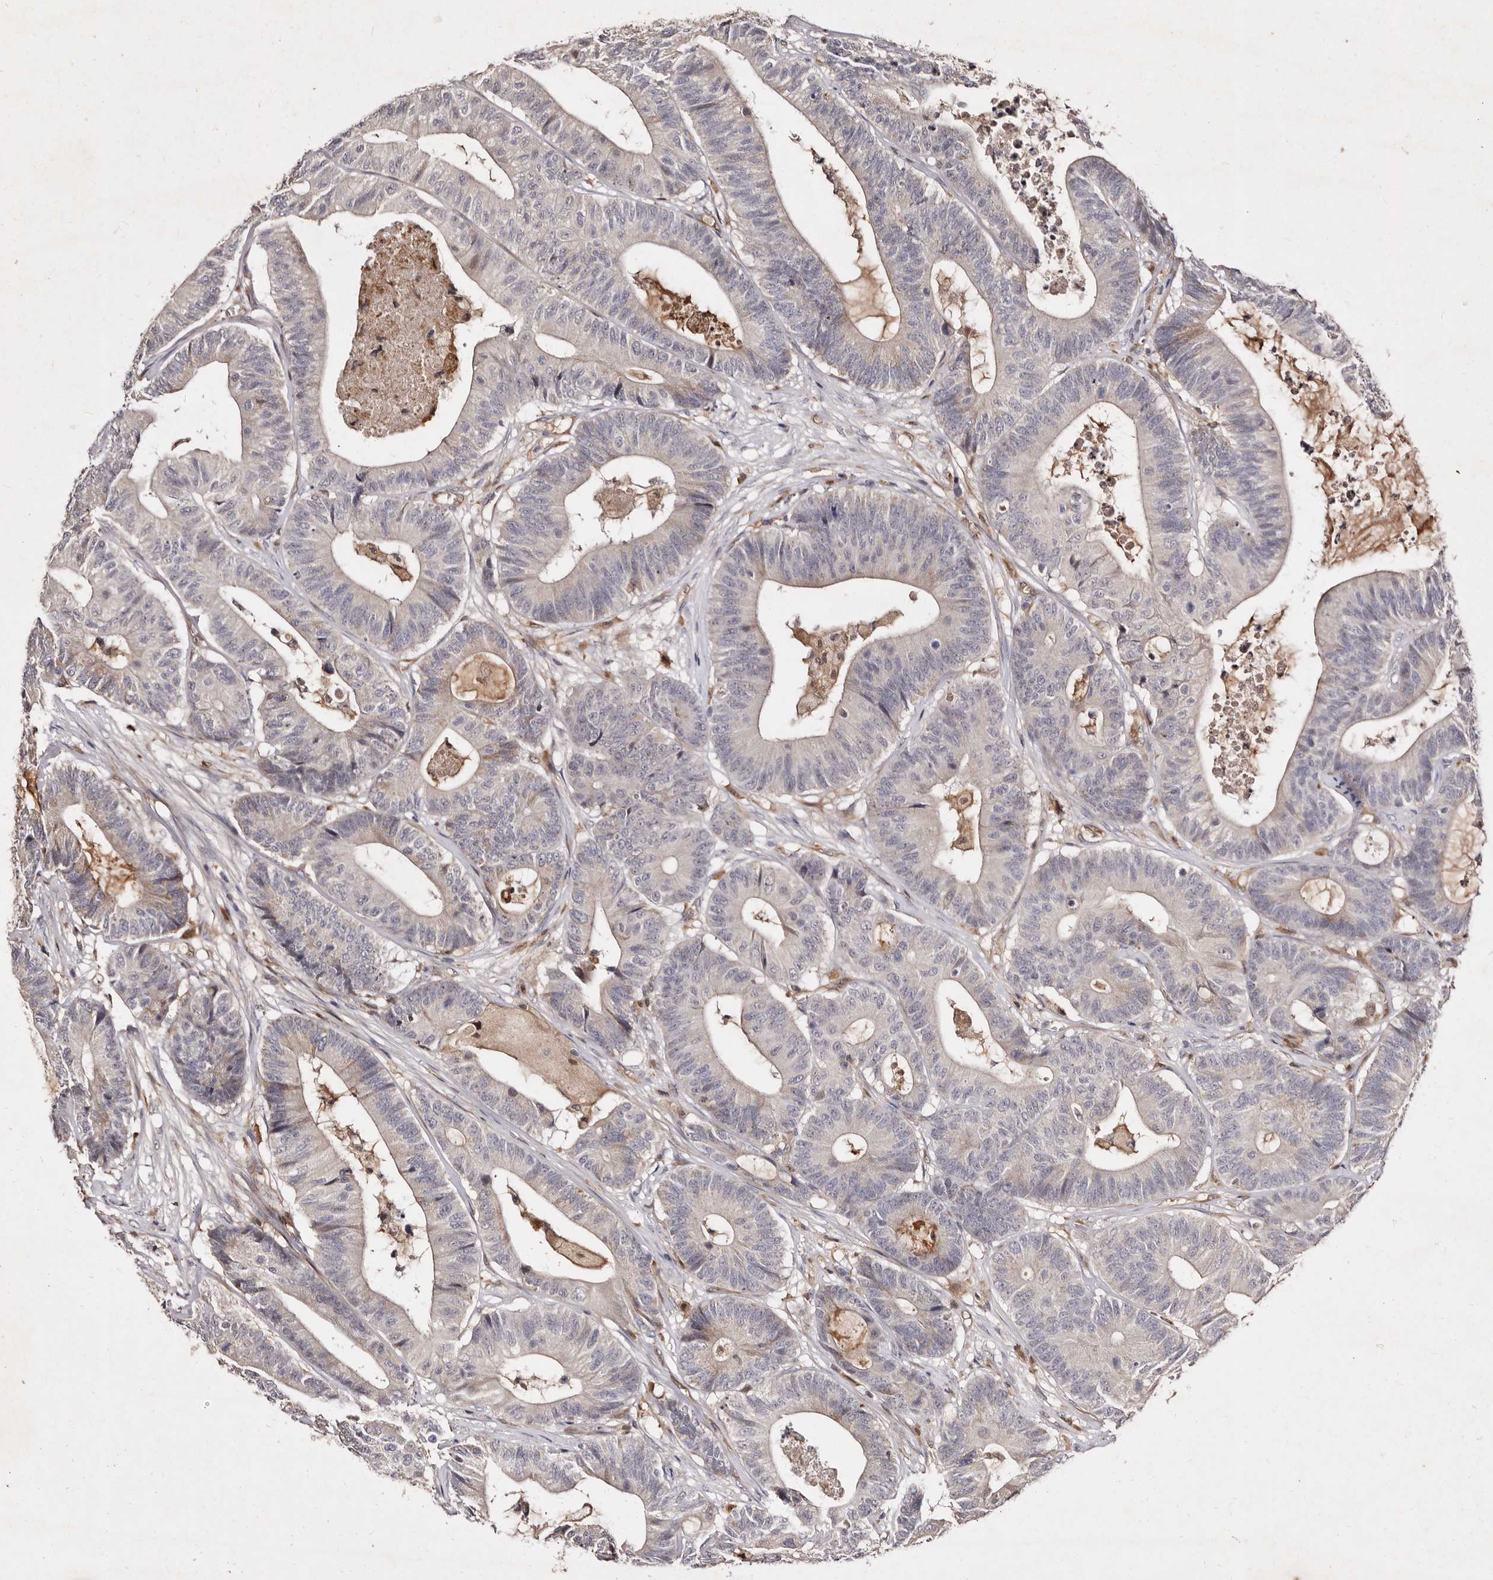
{"staining": {"intensity": "weak", "quantity": "<25%", "location": "cytoplasmic/membranous"}, "tissue": "colorectal cancer", "cell_type": "Tumor cells", "image_type": "cancer", "snomed": [{"axis": "morphology", "description": "Adenocarcinoma, NOS"}, {"axis": "topography", "description": "Colon"}], "caption": "Colorectal cancer stained for a protein using IHC demonstrates no expression tumor cells.", "gene": "GIMAP4", "patient": {"sex": "female", "age": 84}}